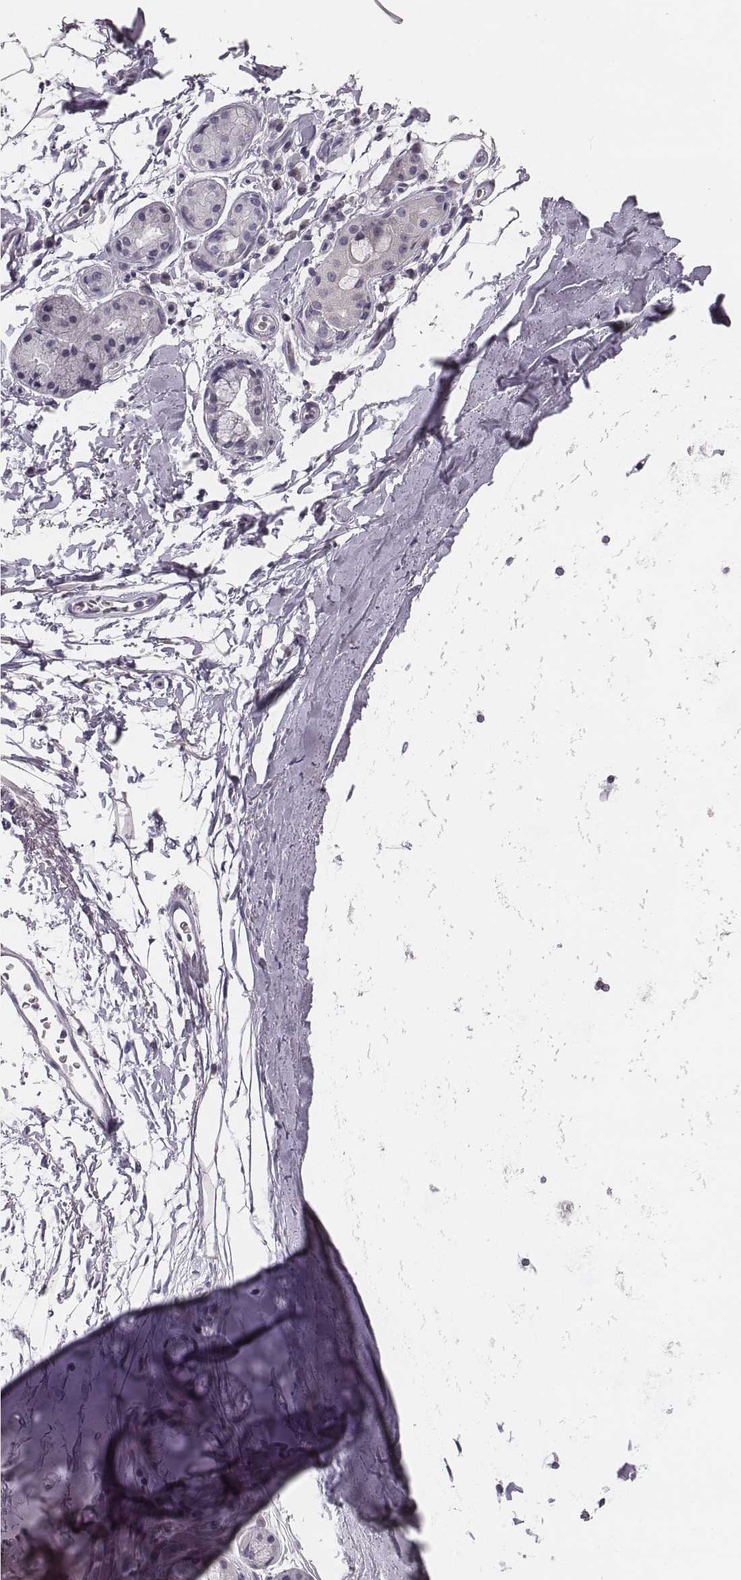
{"staining": {"intensity": "negative", "quantity": "none", "location": "none"}, "tissue": "adipose tissue", "cell_type": "Adipocytes", "image_type": "normal", "snomed": [{"axis": "morphology", "description": "Normal tissue, NOS"}, {"axis": "topography", "description": "Lymph node"}, {"axis": "topography", "description": "Bronchus"}], "caption": "Immunohistochemistry (IHC) of normal adipose tissue shows no expression in adipocytes.", "gene": "CSHL1", "patient": {"sex": "female", "age": 70}}